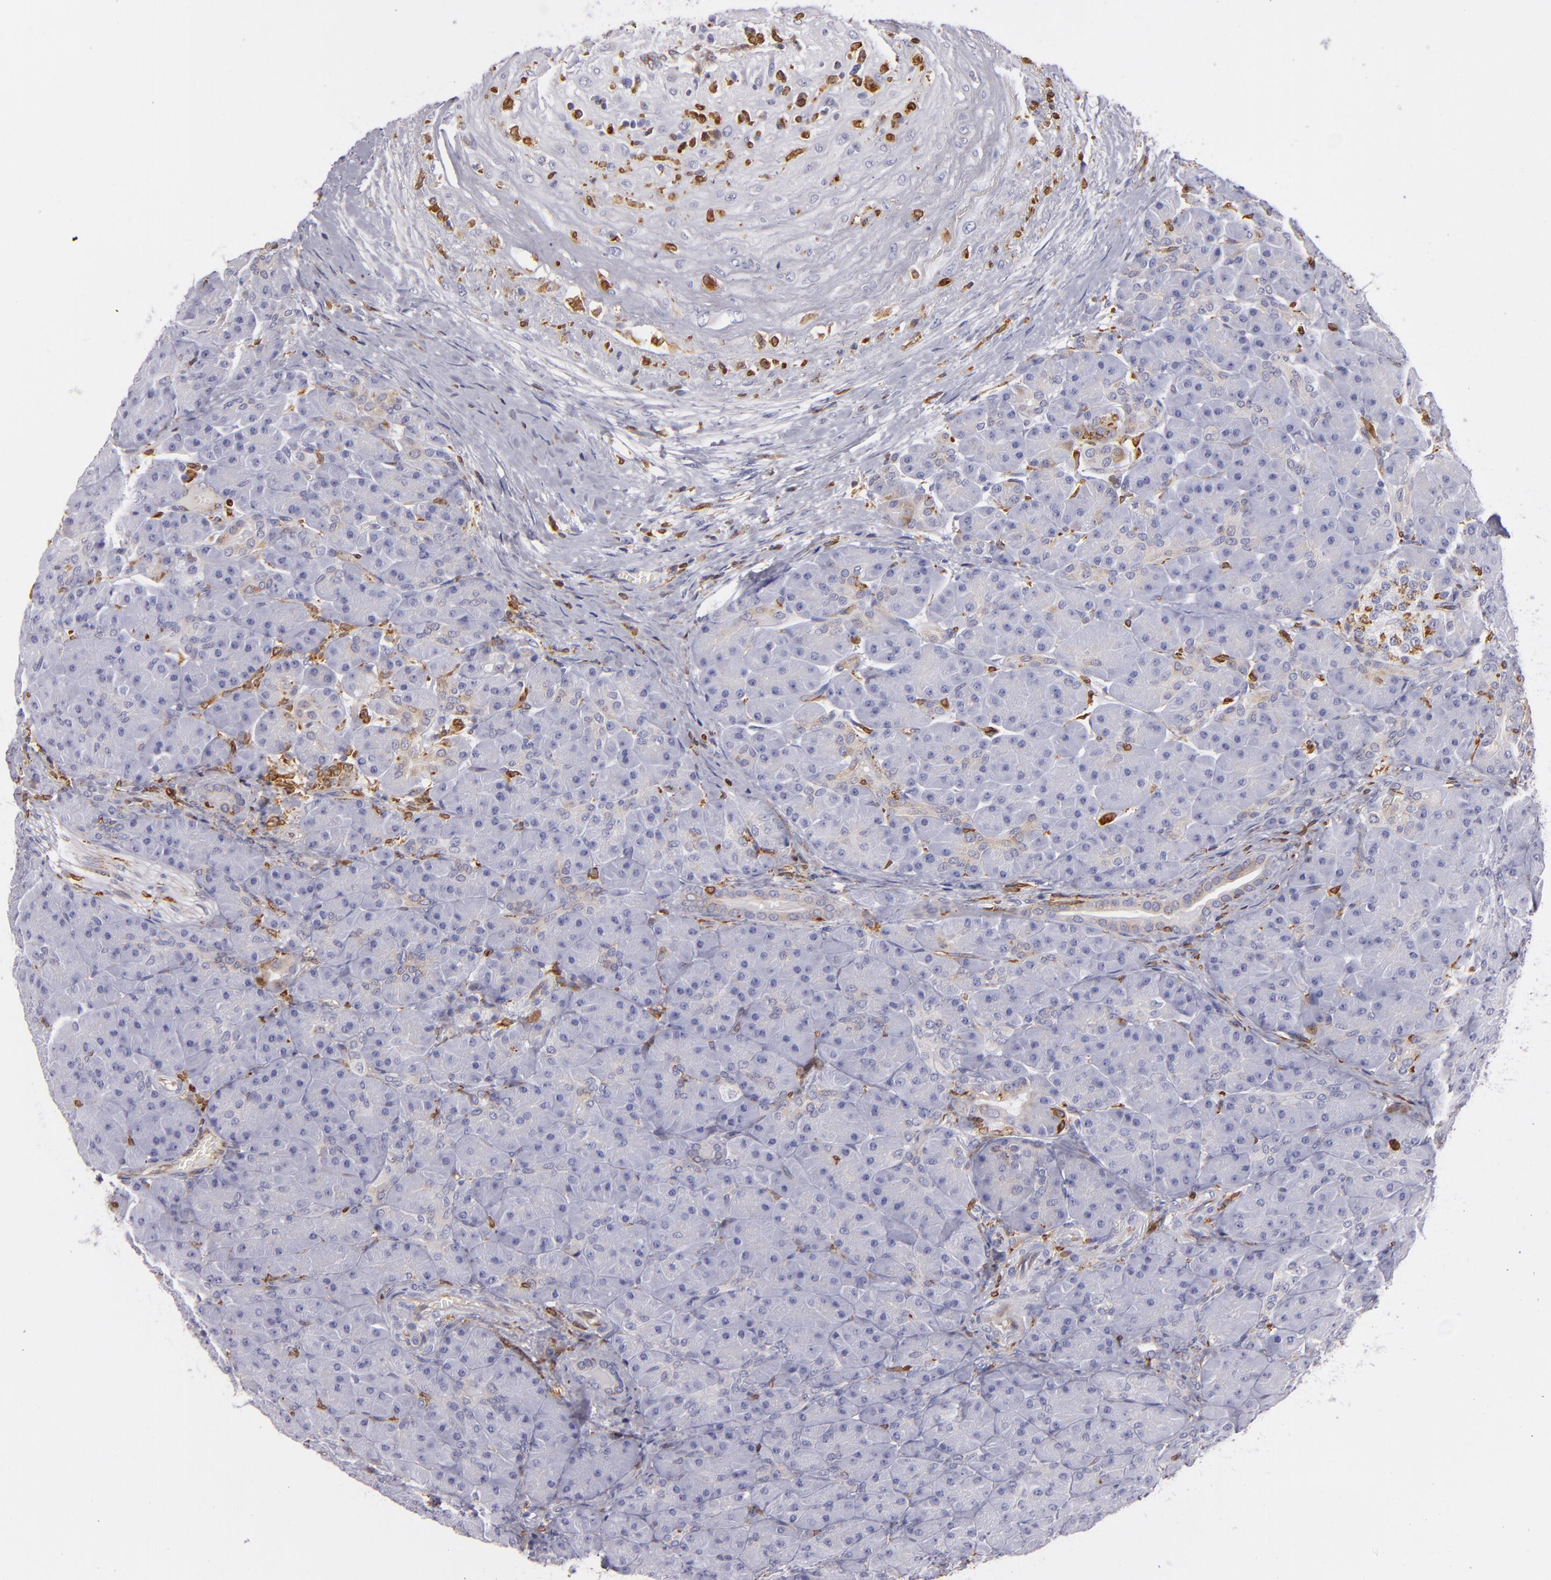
{"staining": {"intensity": "negative", "quantity": "none", "location": "none"}, "tissue": "pancreas", "cell_type": "Exocrine glandular cells", "image_type": "normal", "snomed": [{"axis": "morphology", "description": "Normal tissue, NOS"}, {"axis": "topography", "description": "Pancreas"}], "caption": "A high-resolution micrograph shows immunohistochemistry staining of unremarkable pancreas, which reveals no significant staining in exocrine glandular cells.", "gene": "CD74", "patient": {"sex": "male", "age": 66}}